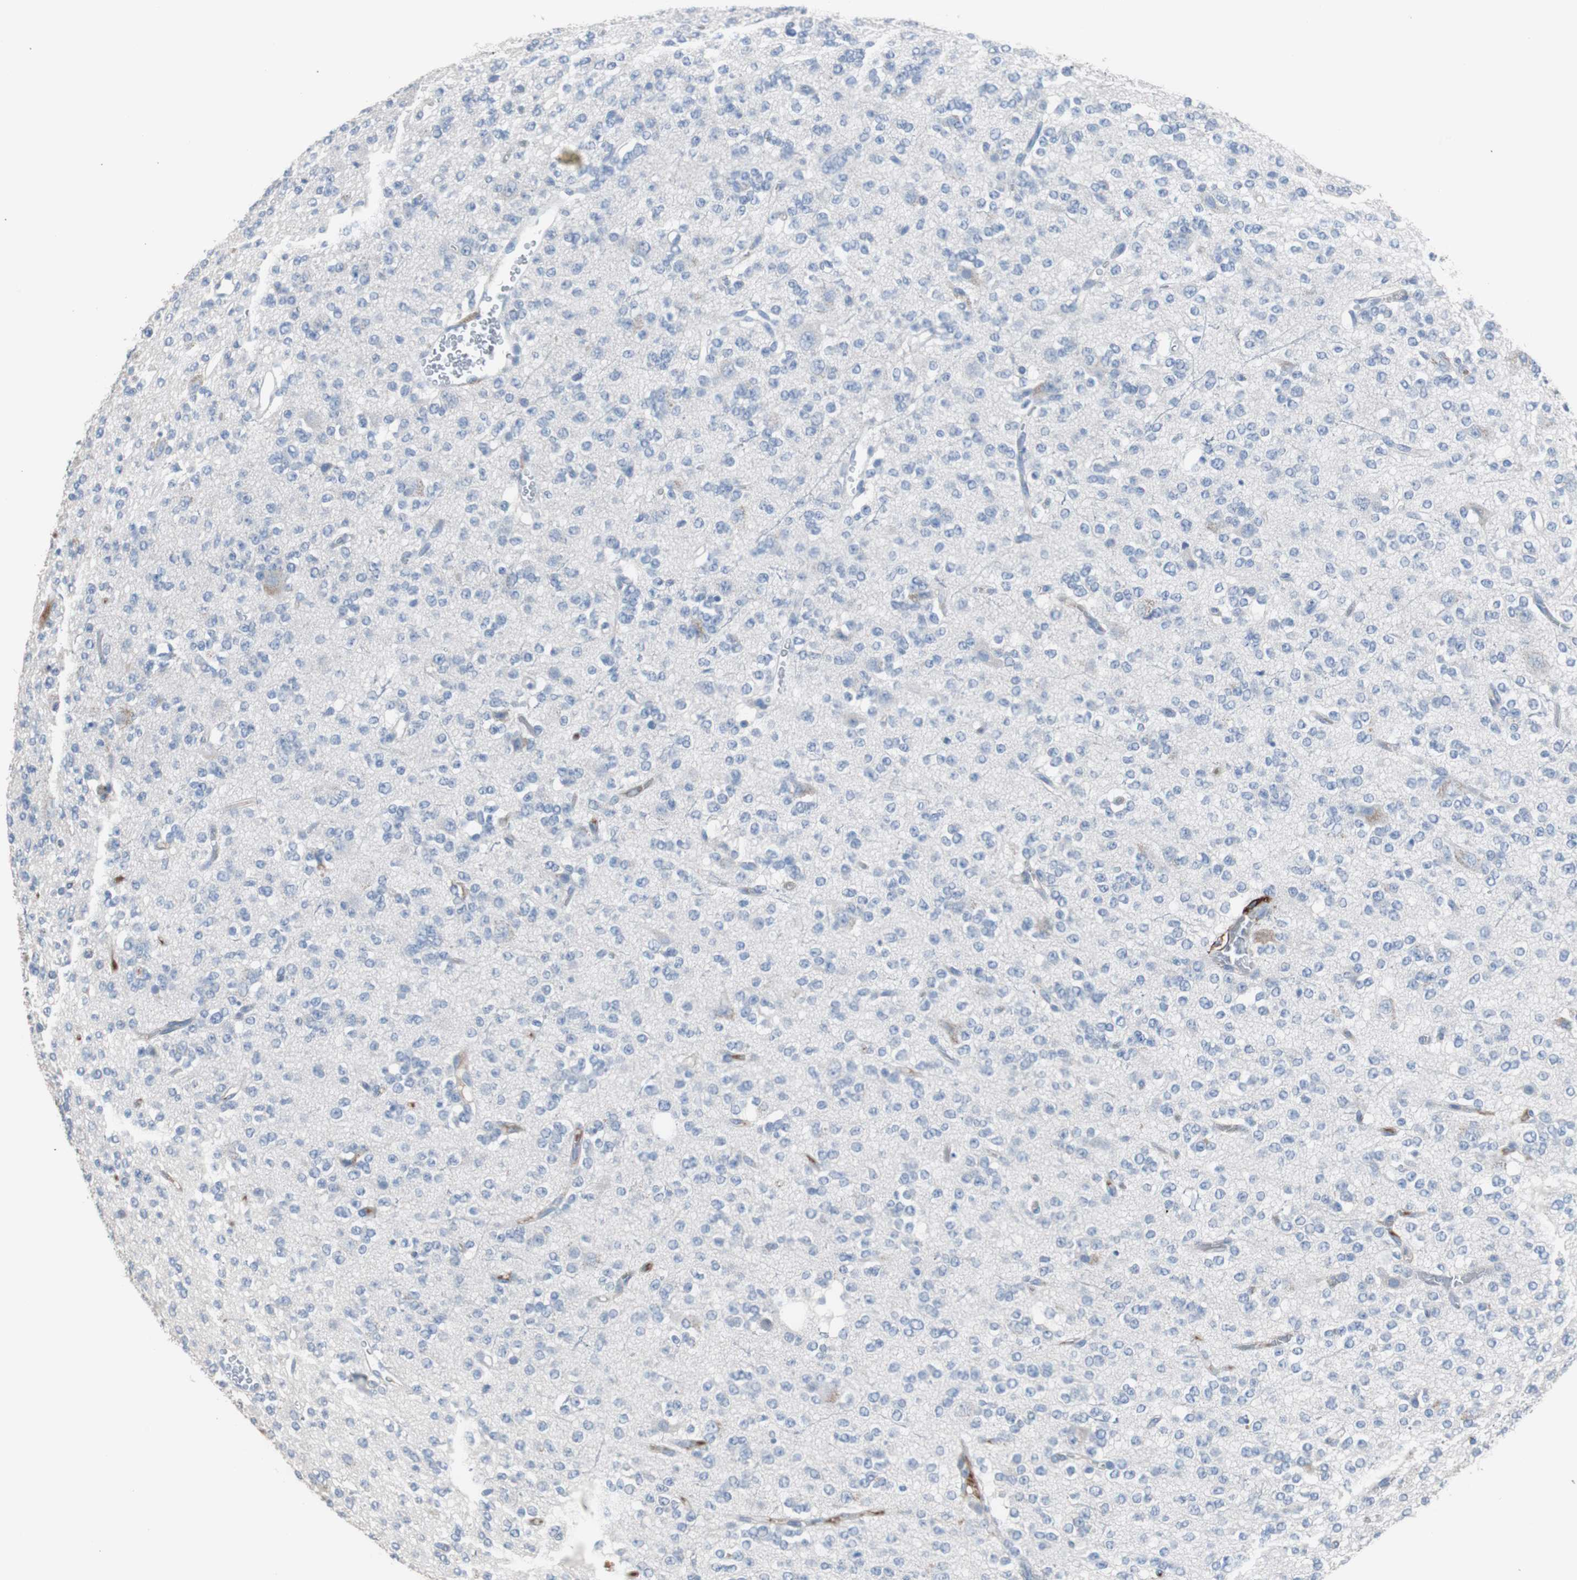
{"staining": {"intensity": "negative", "quantity": "none", "location": "none"}, "tissue": "glioma", "cell_type": "Tumor cells", "image_type": "cancer", "snomed": [{"axis": "morphology", "description": "Glioma, malignant, Low grade"}, {"axis": "topography", "description": "Brain"}], "caption": "A micrograph of human glioma is negative for staining in tumor cells.", "gene": "FCGR2B", "patient": {"sex": "male", "age": 38}}